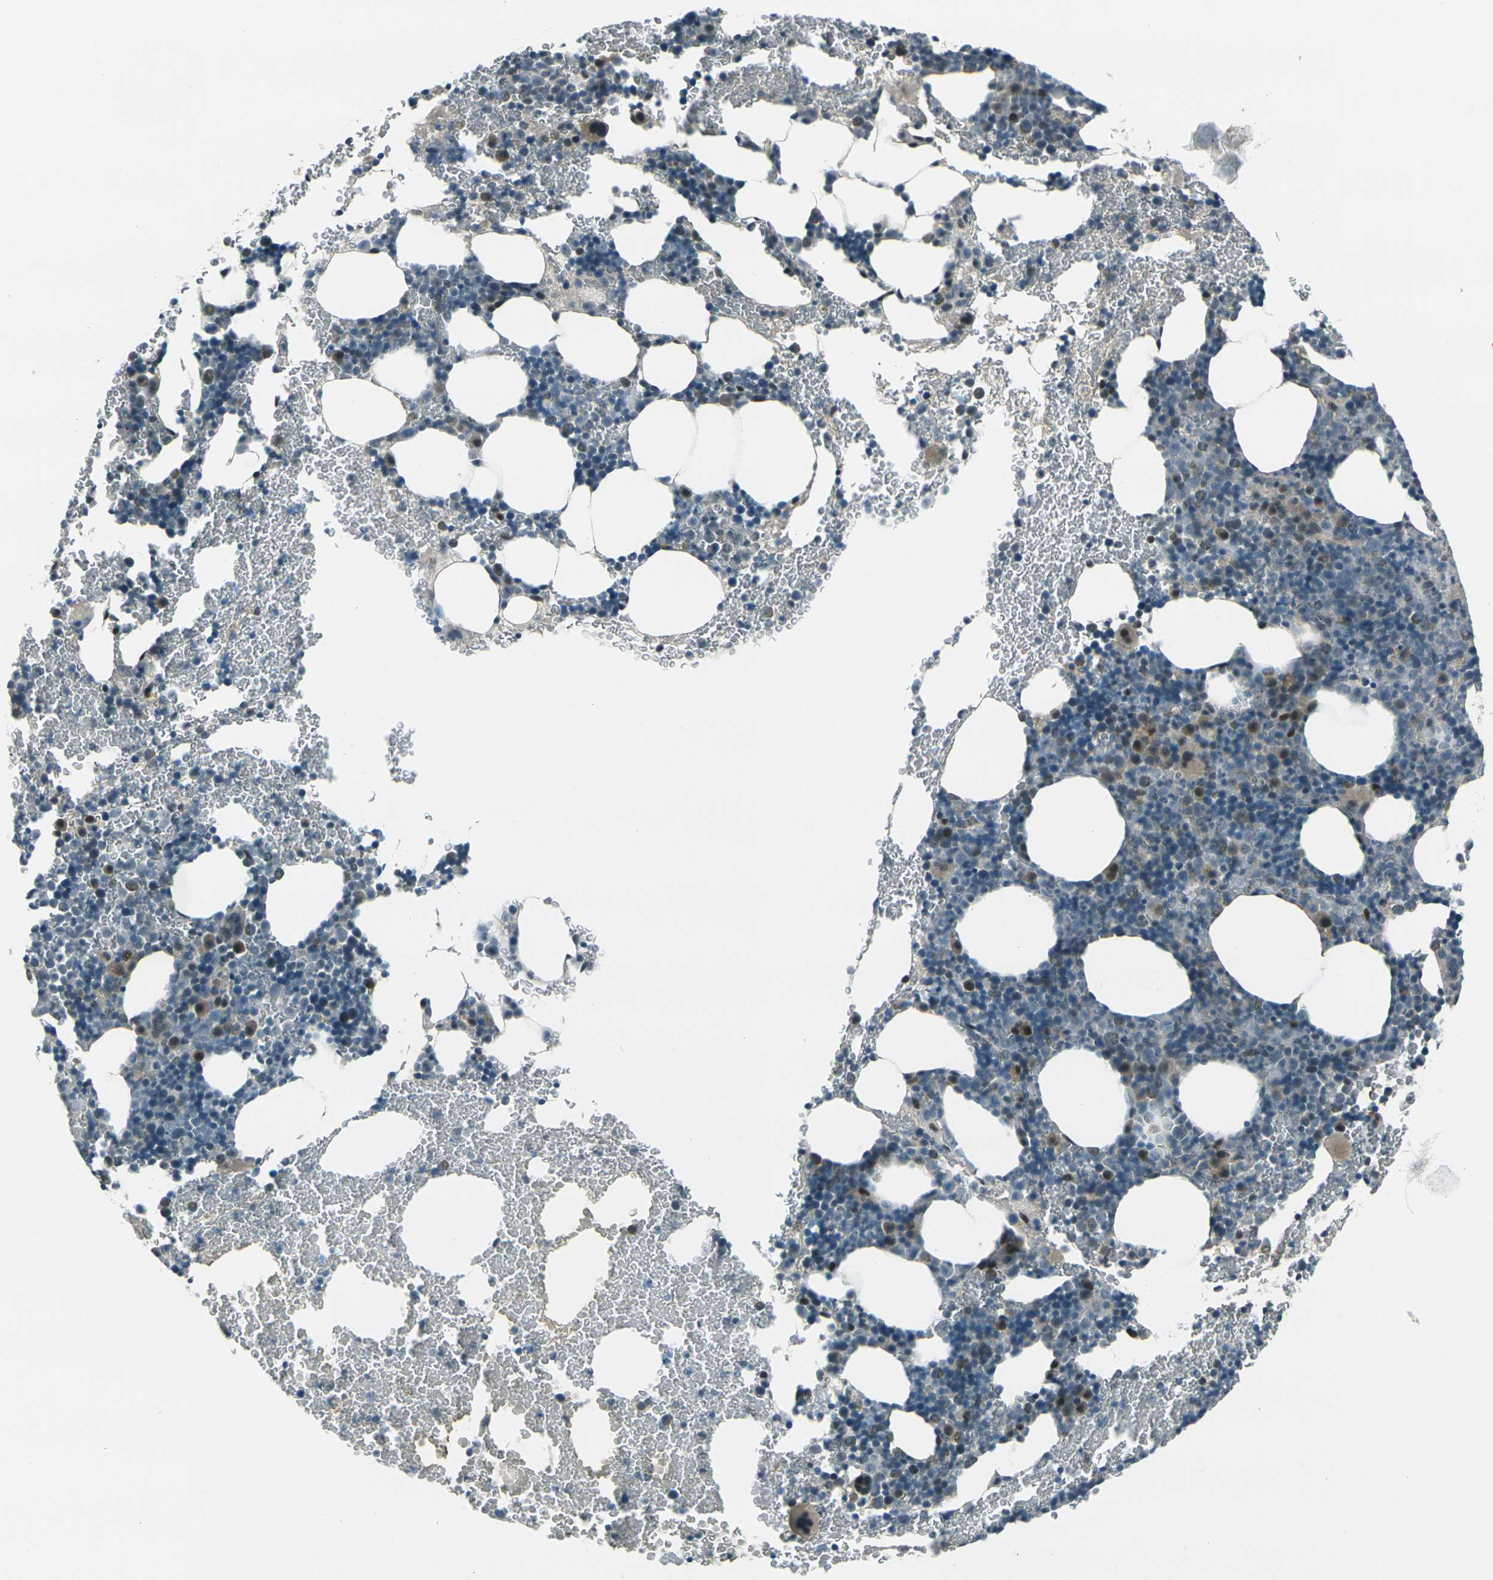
{"staining": {"intensity": "moderate", "quantity": "<25%", "location": "cytoplasmic/membranous,nuclear"}, "tissue": "bone marrow", "cell_type": "Hematopoietic cells", "image_type": "normal", "snomed": [{"axis": "morphology", "description": "Normal tissue, NOS"}, {"axis": "morphology", "description": "Inflammation, NOS"}, {"axis": "topography", "description": "Bone marrow"}], "caption": "This image shows immunohistochemistry staining of unremarkable bone marrow, with low moderate cytoplasmic/membranous,nuclear staining in about <25% of hematopoietic cells.", "gene": "GPR19", "patient": {"sex": "female", "age": 70}}